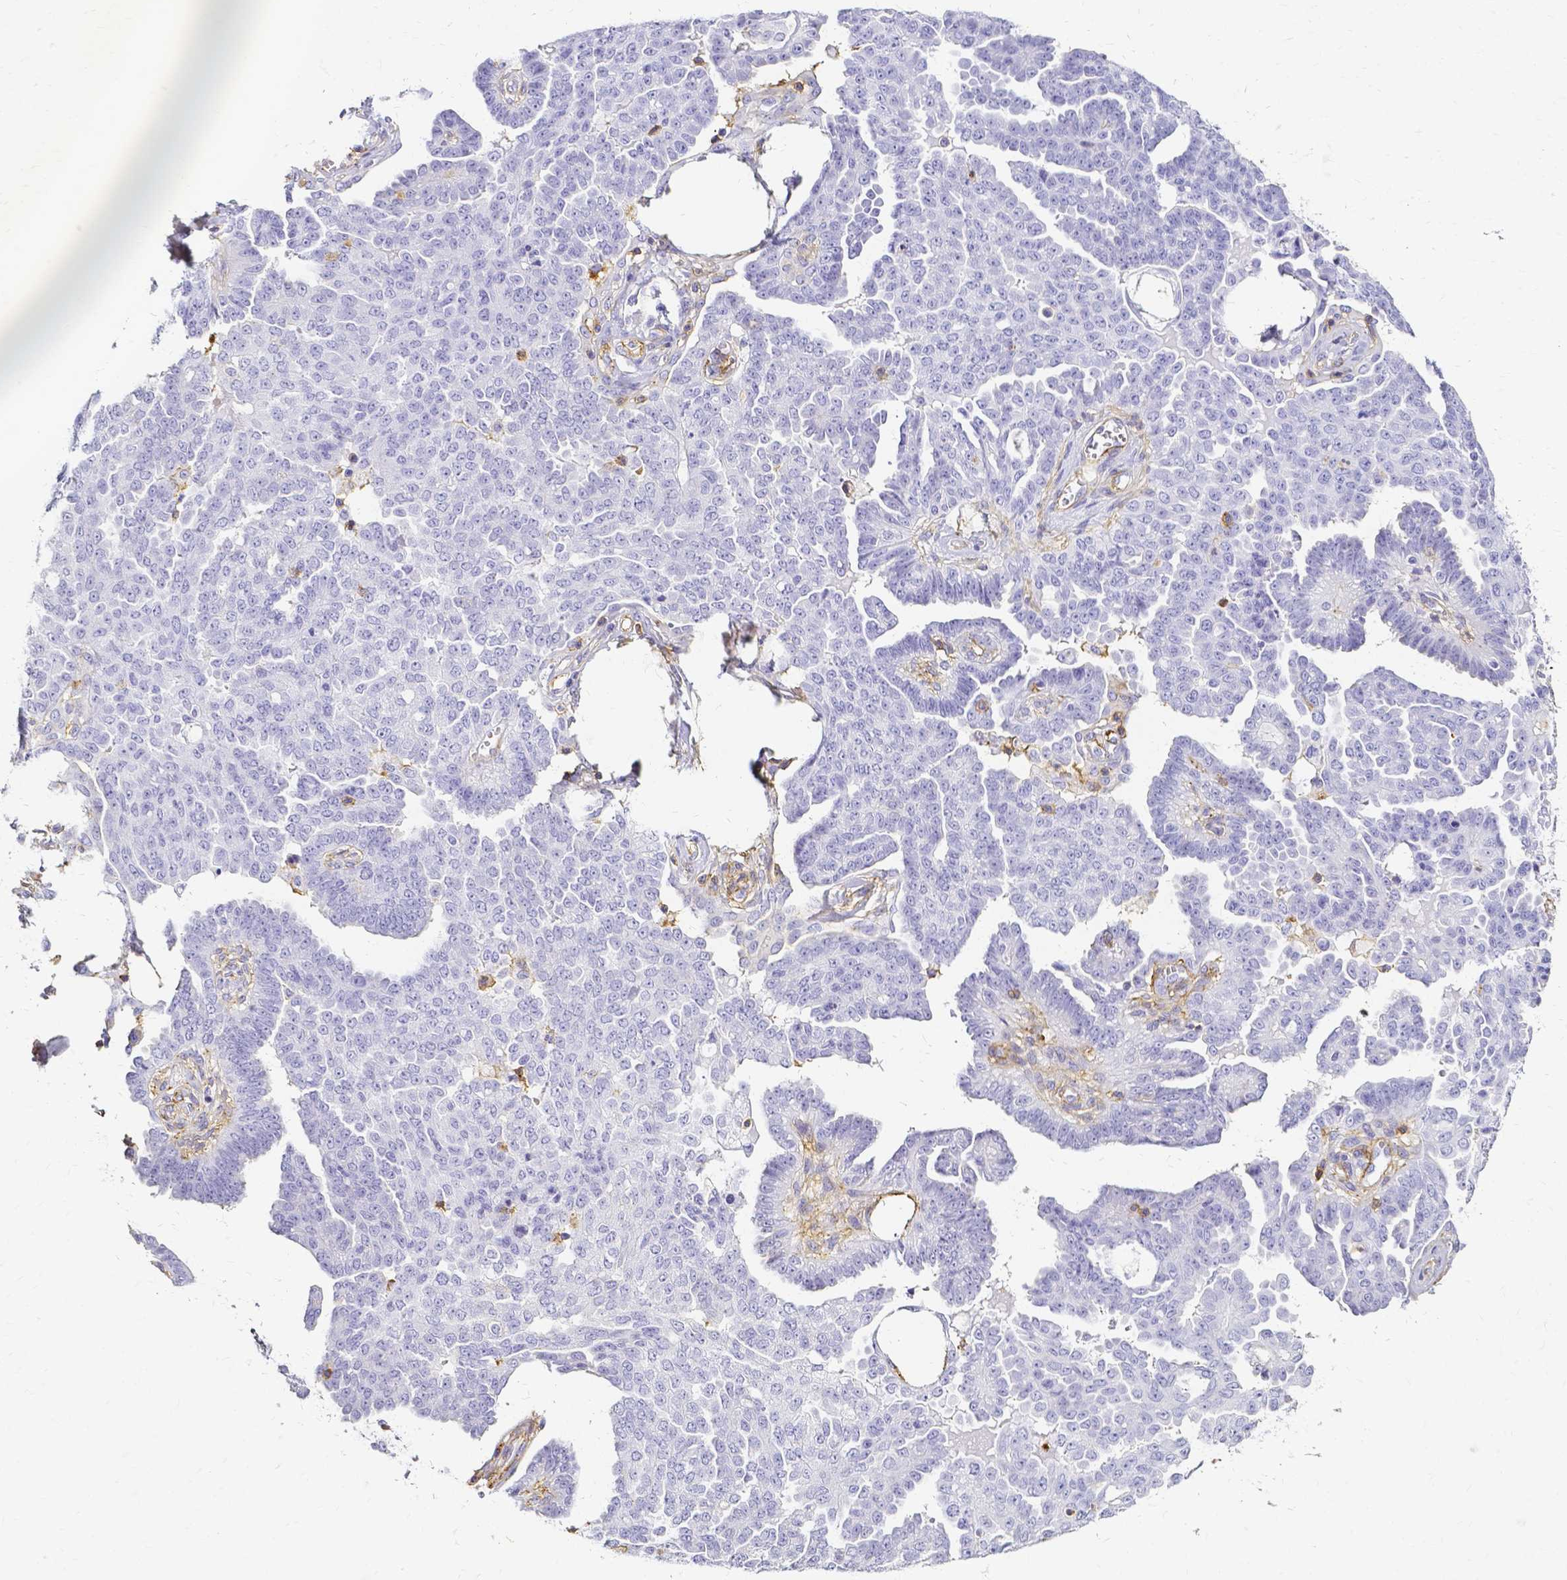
{"staining": {"intensity": "negative", "quantity": "none", "location": "none"}, "tissue": "ovarian cancer", "cell_type": "Tumor cells", "image_type": "cancer", "snomed": [{"axis": "morphology", "description": "Cystadenocarcinoma, serous, NOS"}, {"axis": "topography", "description": "Ovary"}], "caption": "This is a micrograph of IHC staining of ovarian cancer (serous cystadenocarcinoma), which shows no staining in tumor cells.", "gene": "HSPA12A", "patient": {"sex": "female", "age": 71}}